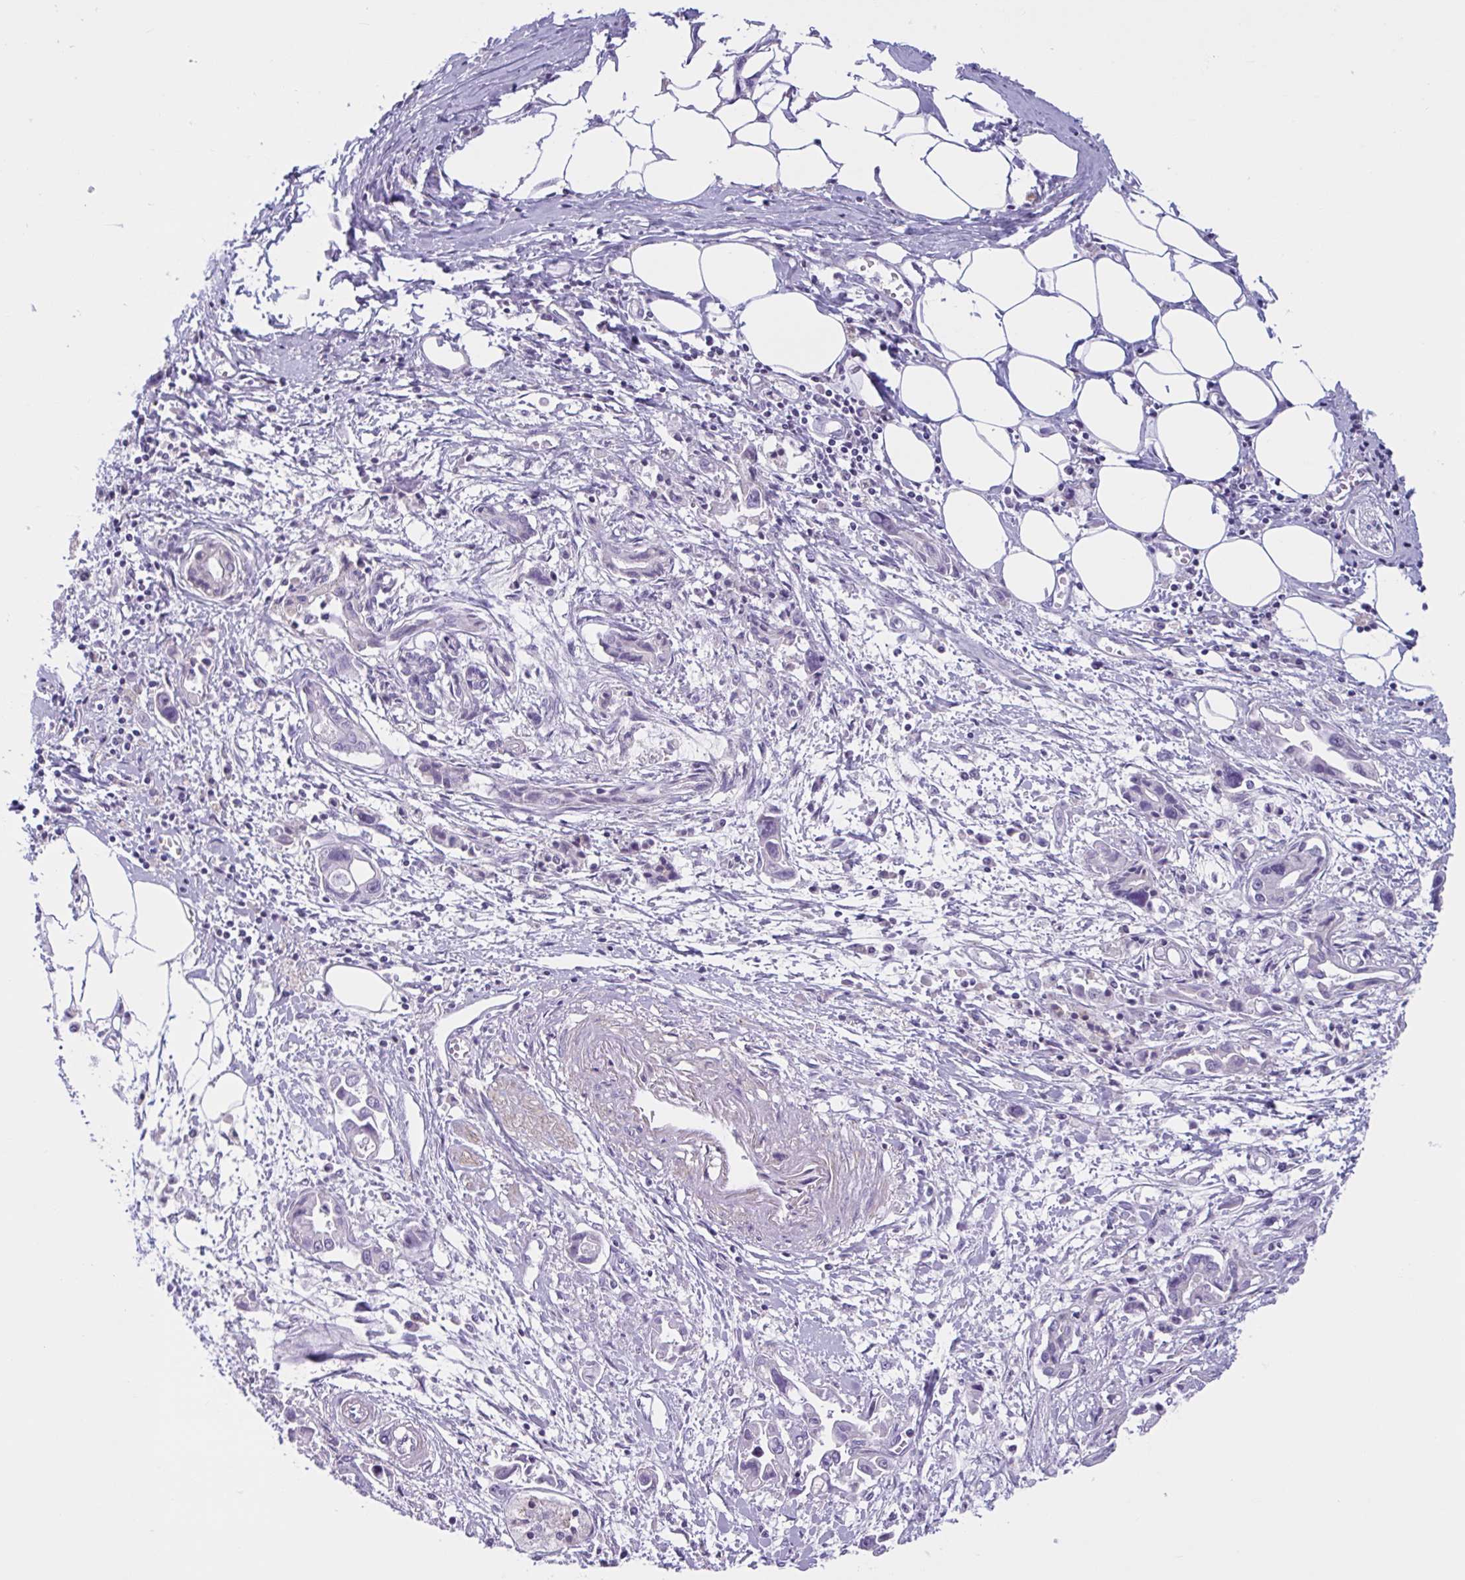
{"staining": {"intensity": "negative", "quantity": "none", "location": "none"}, "tissue": "pancreatic cancer", "cell_type": "Tumor cells", "image_type": "cancer", "snomed": [{"axis": "morphology", "description": "Adenocarcinoma, NOS"}, {"axis": "topography", "description": "Pancreas"}], "caption": "This is an immunohistochemistry micrograph of pancreatic cancer (adenocarcinoma). There is no expression in tumor cells.", "gene": "WNT9B", "patient": {"sex": "male", "age": 84}}